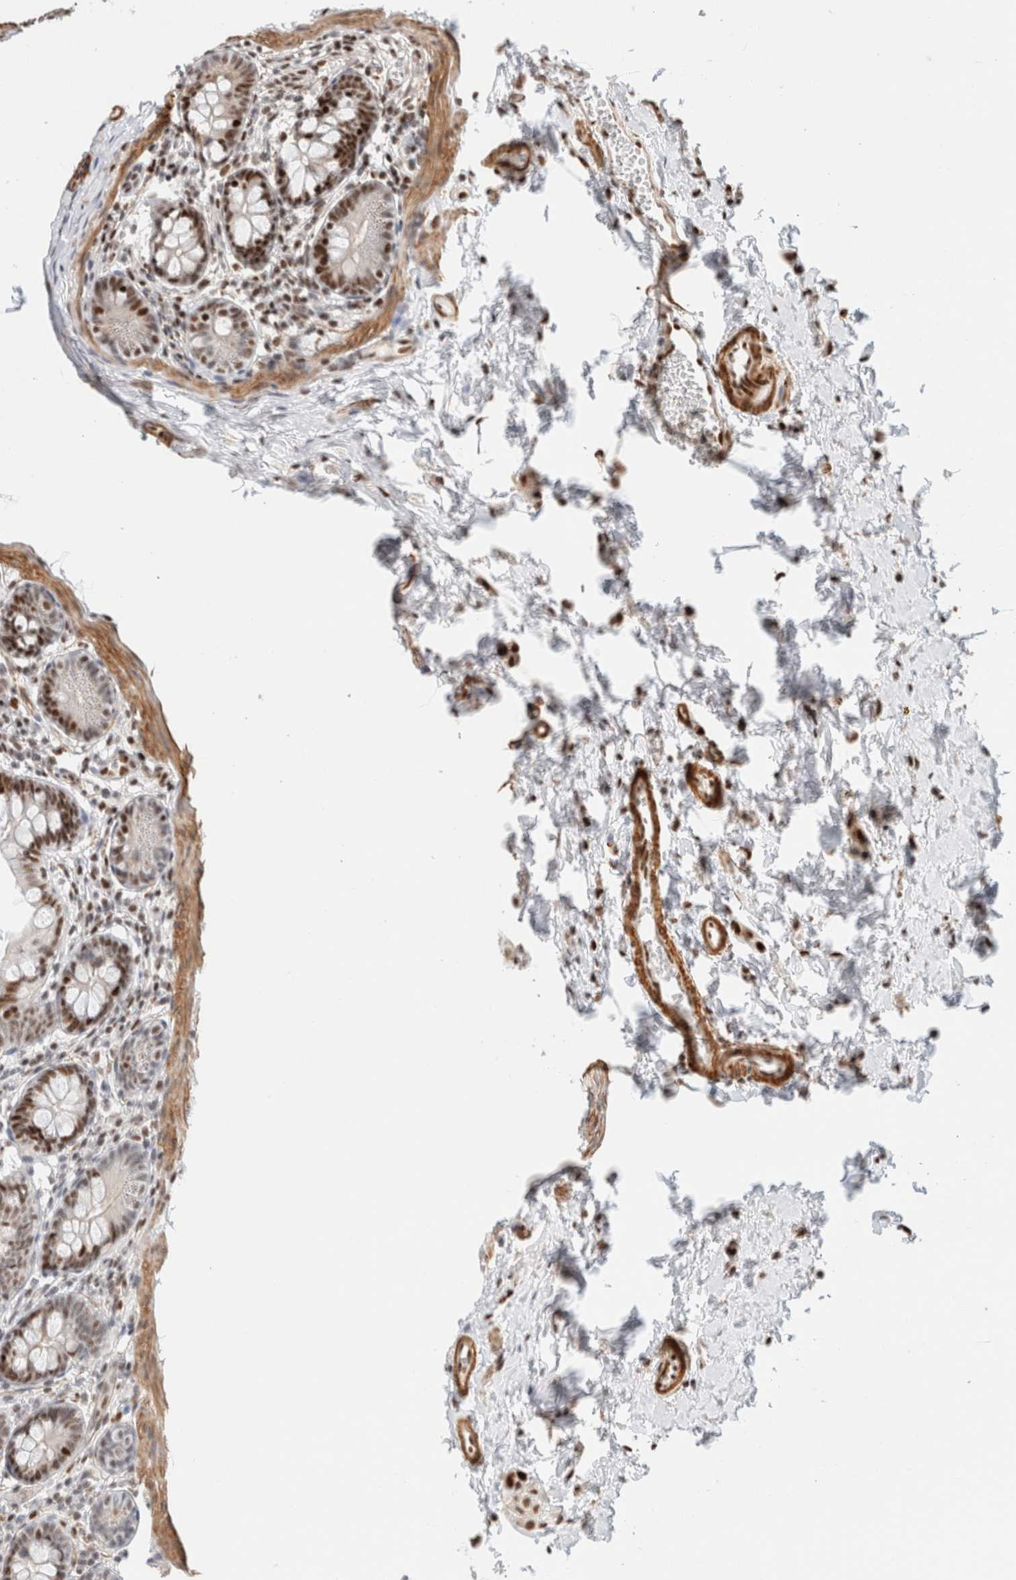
{"staining": {"intensity": "strong", "quantity": "25%-75%", "location": "nuclear"}, "tissue": "small intestine", "cell_type": "Glandular cells", "image_type": "normal", "snomed": [{"axis": "morphology", "description": "Normal tissue, NOS"}, {"axis": "topography", "description": "Small intestine"}], "caption": "Brown immunohistochemical staining in benign small intestine reveals strong nuclear staining in approximately 25%-75% of glandular cells.", "gene": "ID3", "patient": {"sex": "male", "age": 7}}